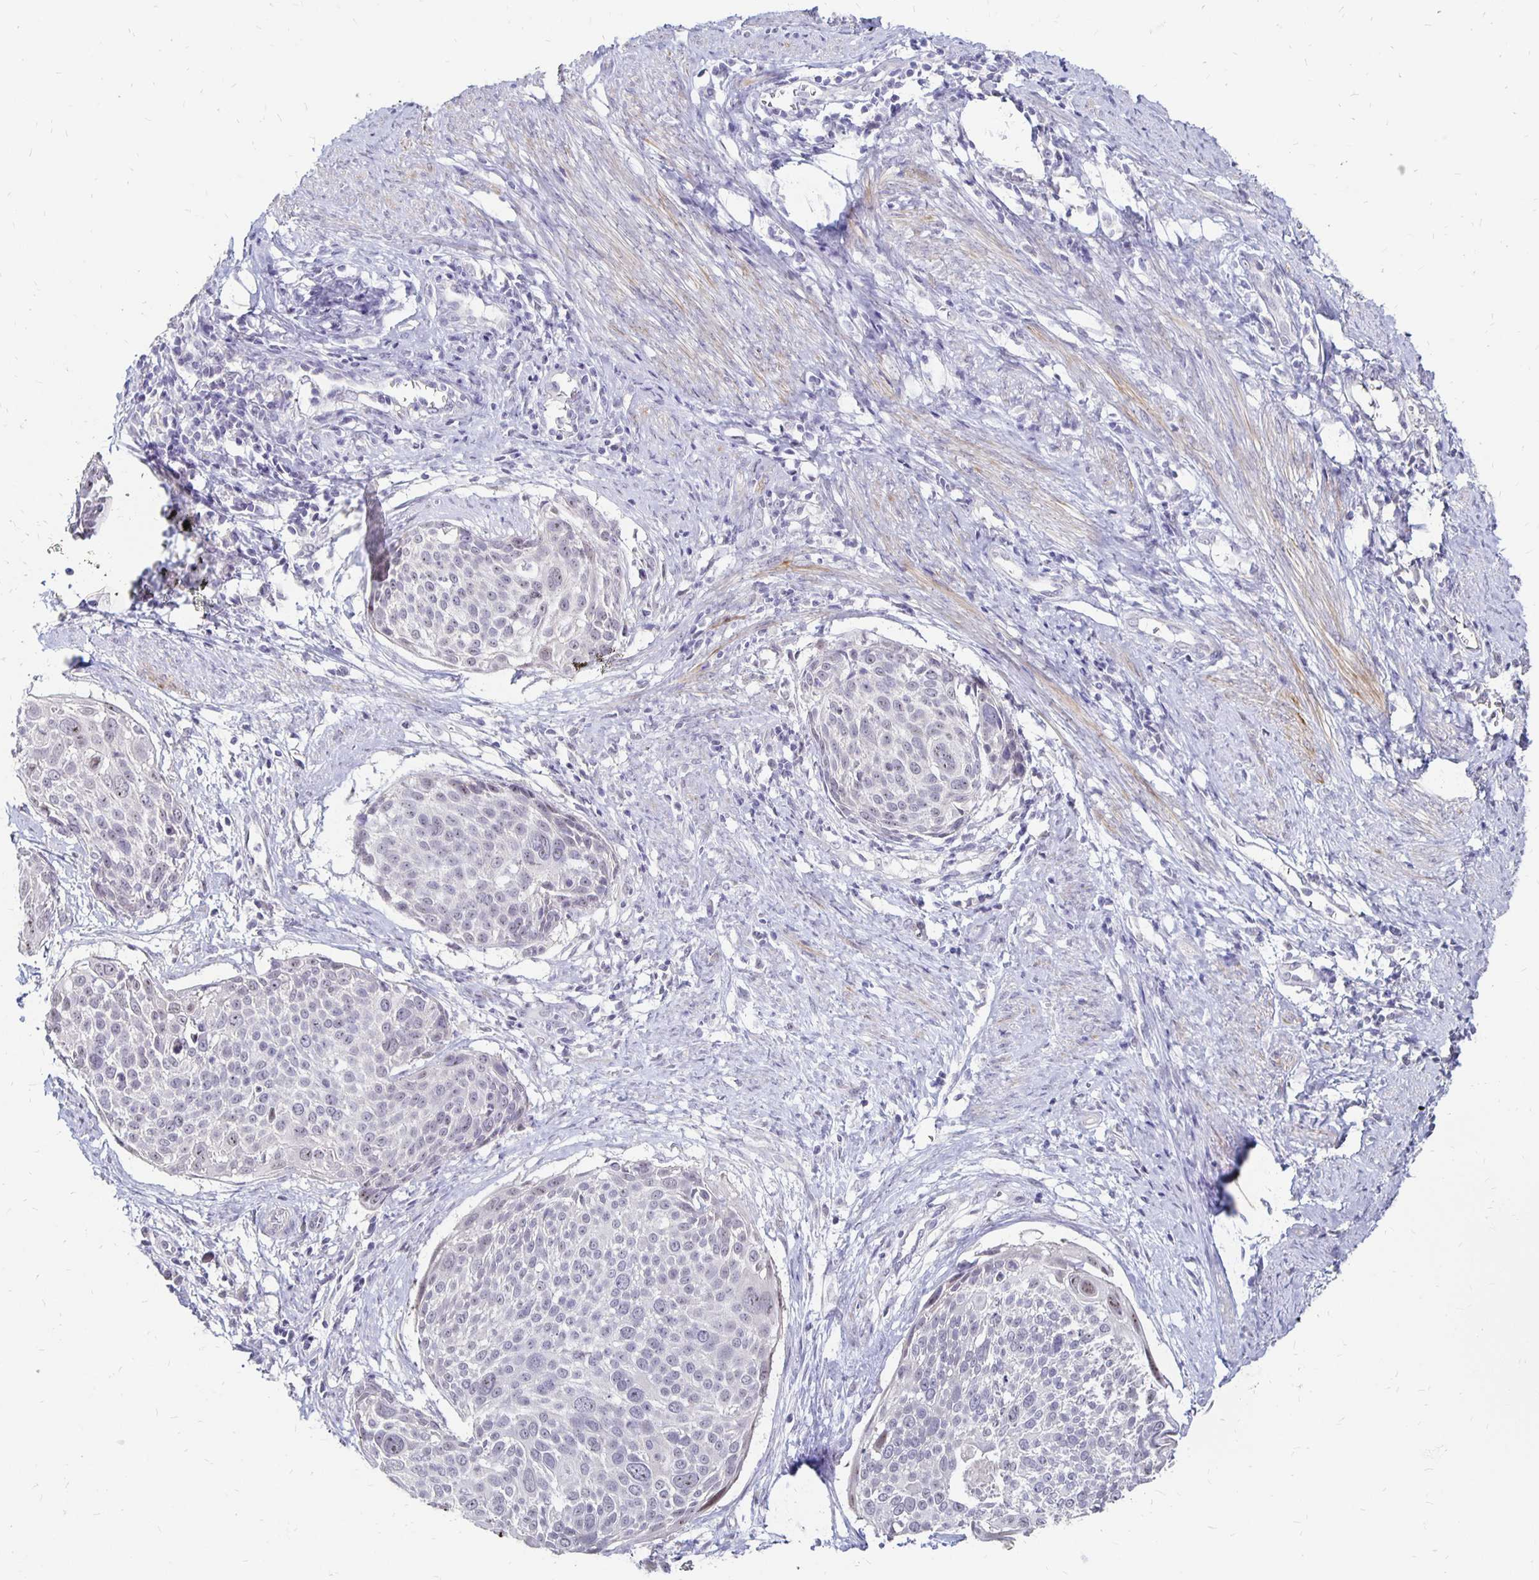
{"staining": {"intensity": "moderate", "quantity": "<25%", "location": "nuclear"}, "tissue": "cervical cancer", "cell_type": "Tumor cells", "image_type": "cancer", "snomed": [{"axis": "morphology", "description": "Squamous cell carcinoma, NOS"}, {"axis": "topography", "description": "Cervix"}], "caption": "Immunohistochemical staining of human squamous cell carcinoma (cervical) exhibits moderate nuclear protein expression in about <25% of tumor cells. The protein of interest is stained brown, and the nuclei are stained in blue (DAB (3,3'-diaminobenzidine) IHC with brightfield microscopy, high magnification).", "gene": "ATOSB", "patient": {"sex": "female", "age": 39}}